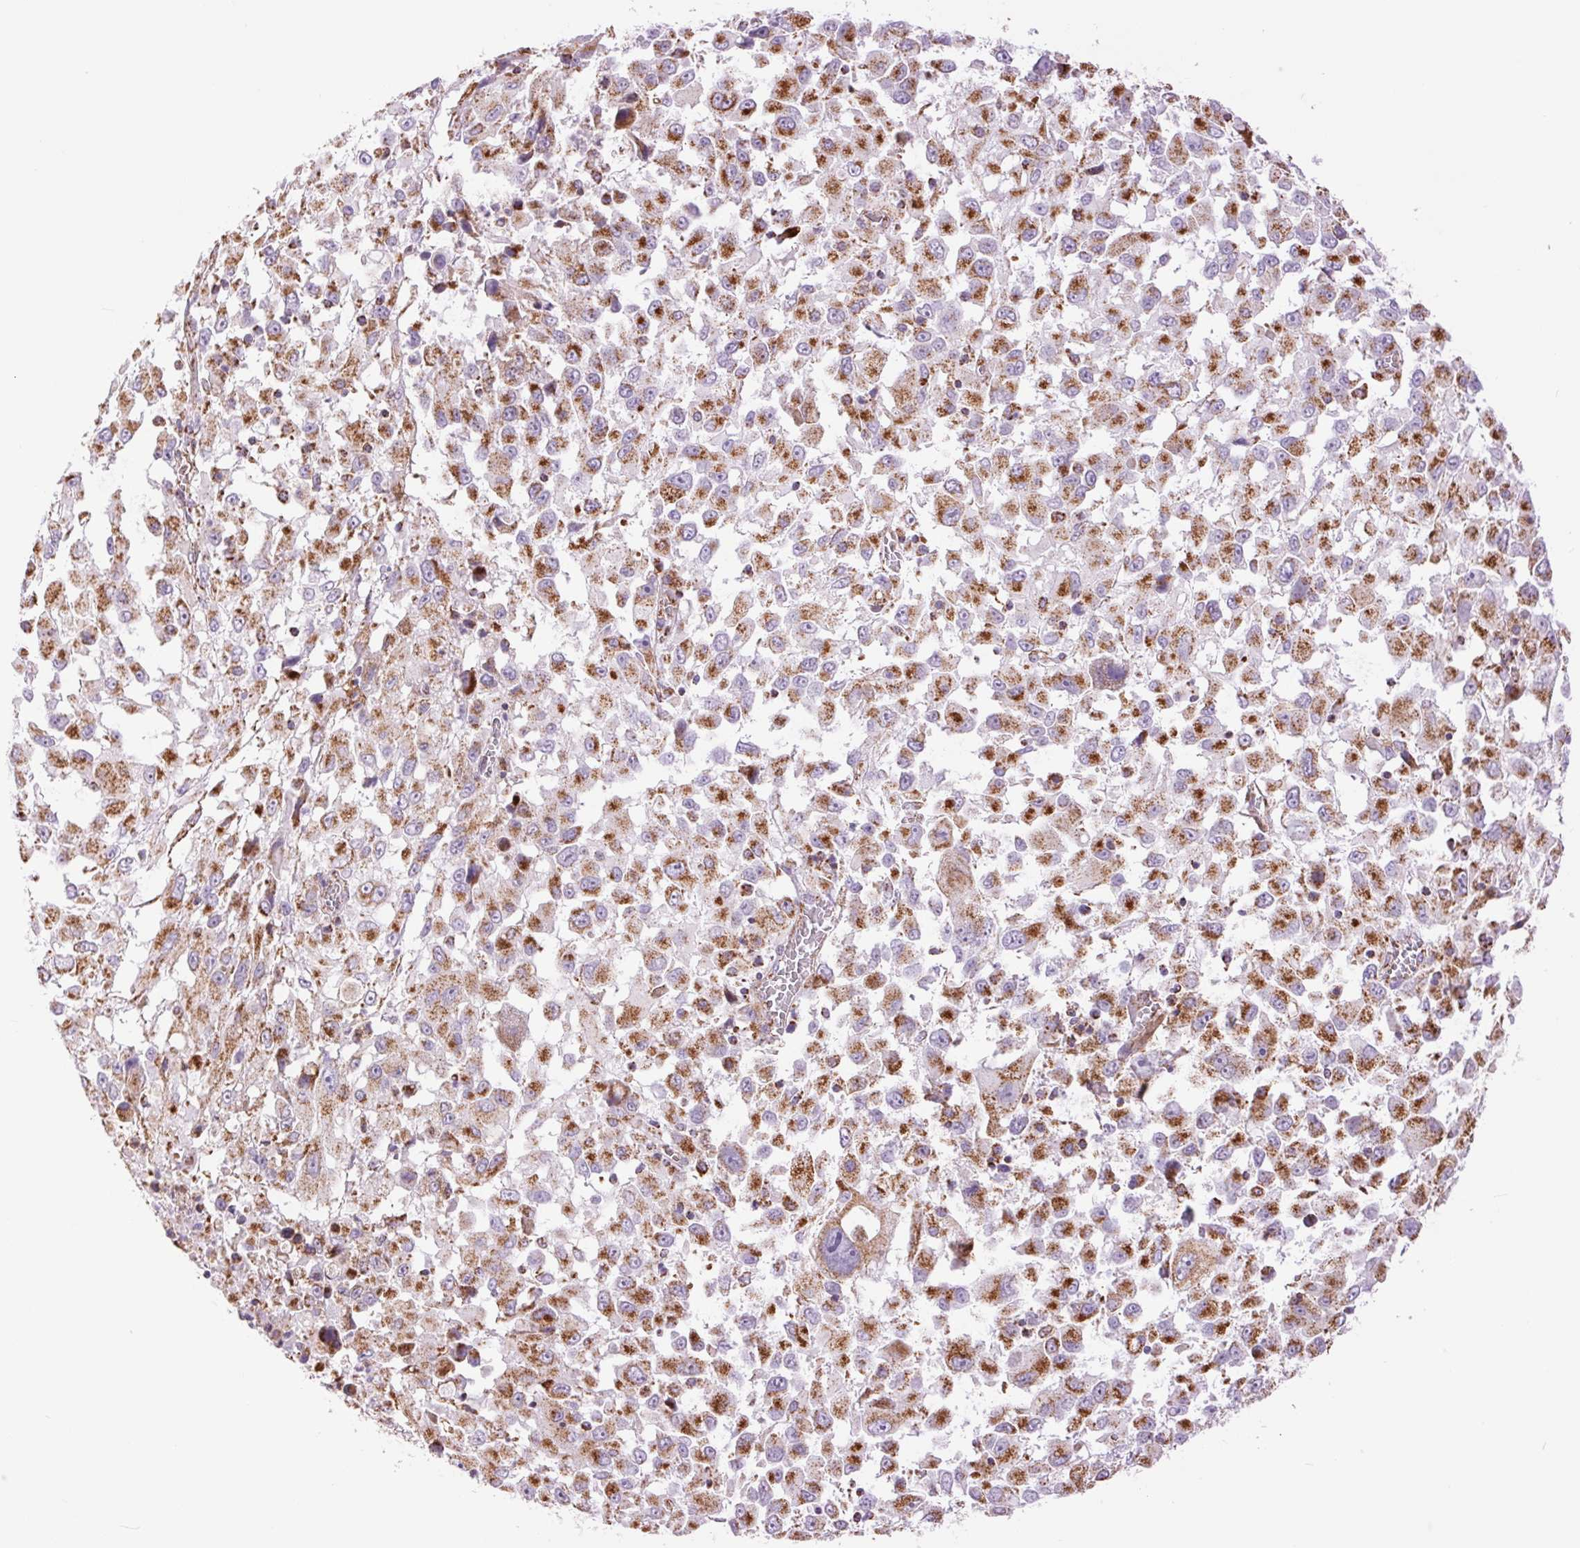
{"staining": {"intensity": "strong", "quantity": ">75%", "location": "cytoplasmic/membranous"}, "tissue": "melanoma", "cell_type": "Tumor cells", "image_type": "cancer", "snomed": [{"axis": "morphology", "description": "Malignant melanoma, Metastatic site"}, {"axis": "topography", "description": "Soft tissue"}], "caption": "Melanoma stained for a protein (brown) shows strong cytoplasmic/membranous positive positivity in about >75% of tumor cells.", "gene": "ATP5PB", "patient": {"sex": "male", "age": 50}}